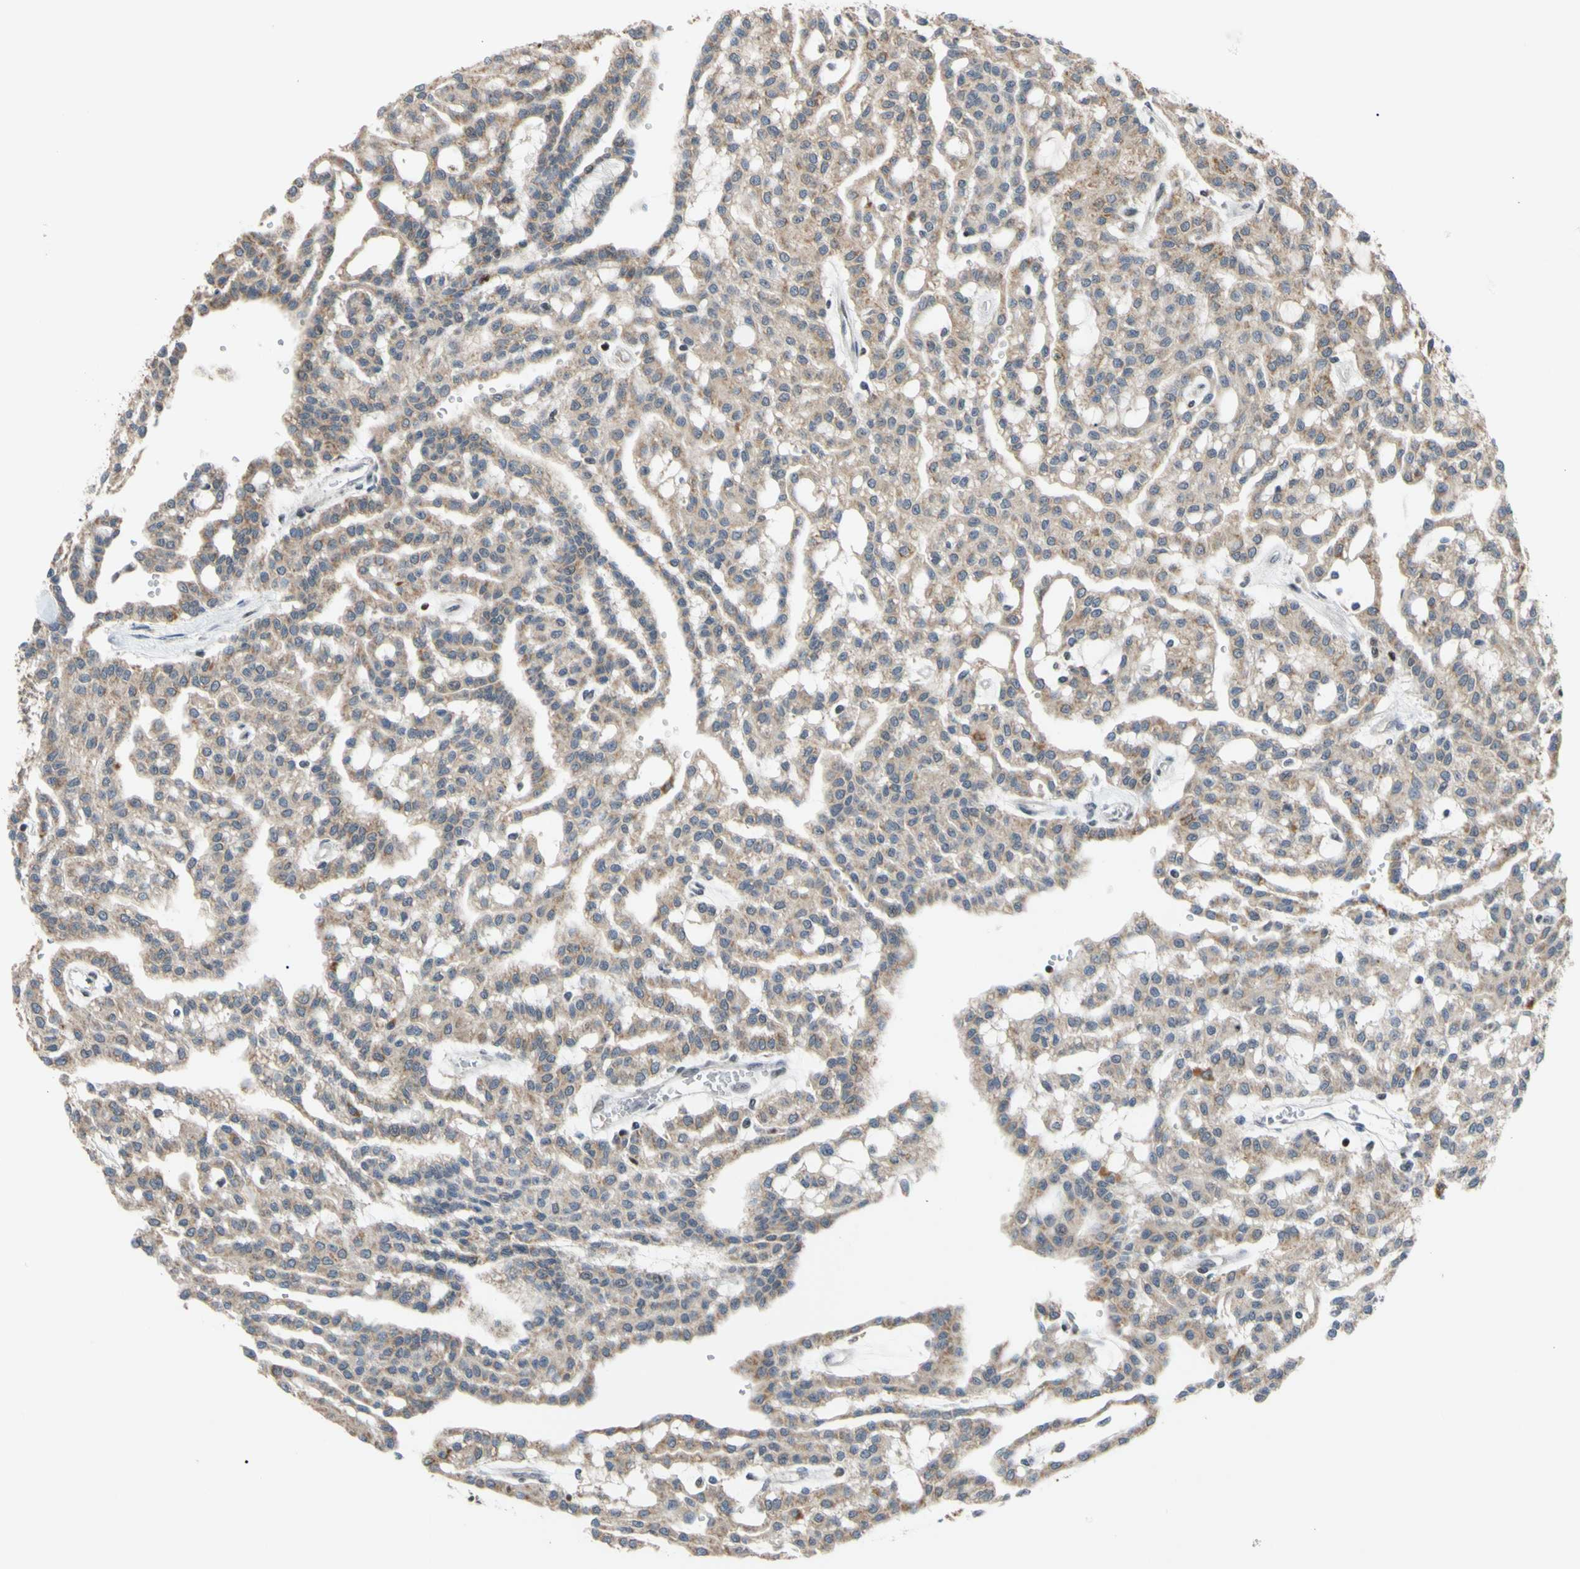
{"staining": {"intensity": "moderate", "quantity": ">75%", "location": "cytoplasmic/membranous"}, "tissue": "renal cancer", "cell_type": "Tumor cells", "image_type": "cancer", "snomed": [{"axis": "morphology", "description": "Adenocarcinoma, NOS"}, {"axis": "topography", "description": "Kidney"}], "caption": "The histopathology image shows immunohistochemical staining of renal adenocarcinoma. There is moderate cytoplasmic/membranous expression is present in approximately >75% of tumor cells.", "gene": "SP4", "patient": {"sex": "male", "age": 63}}